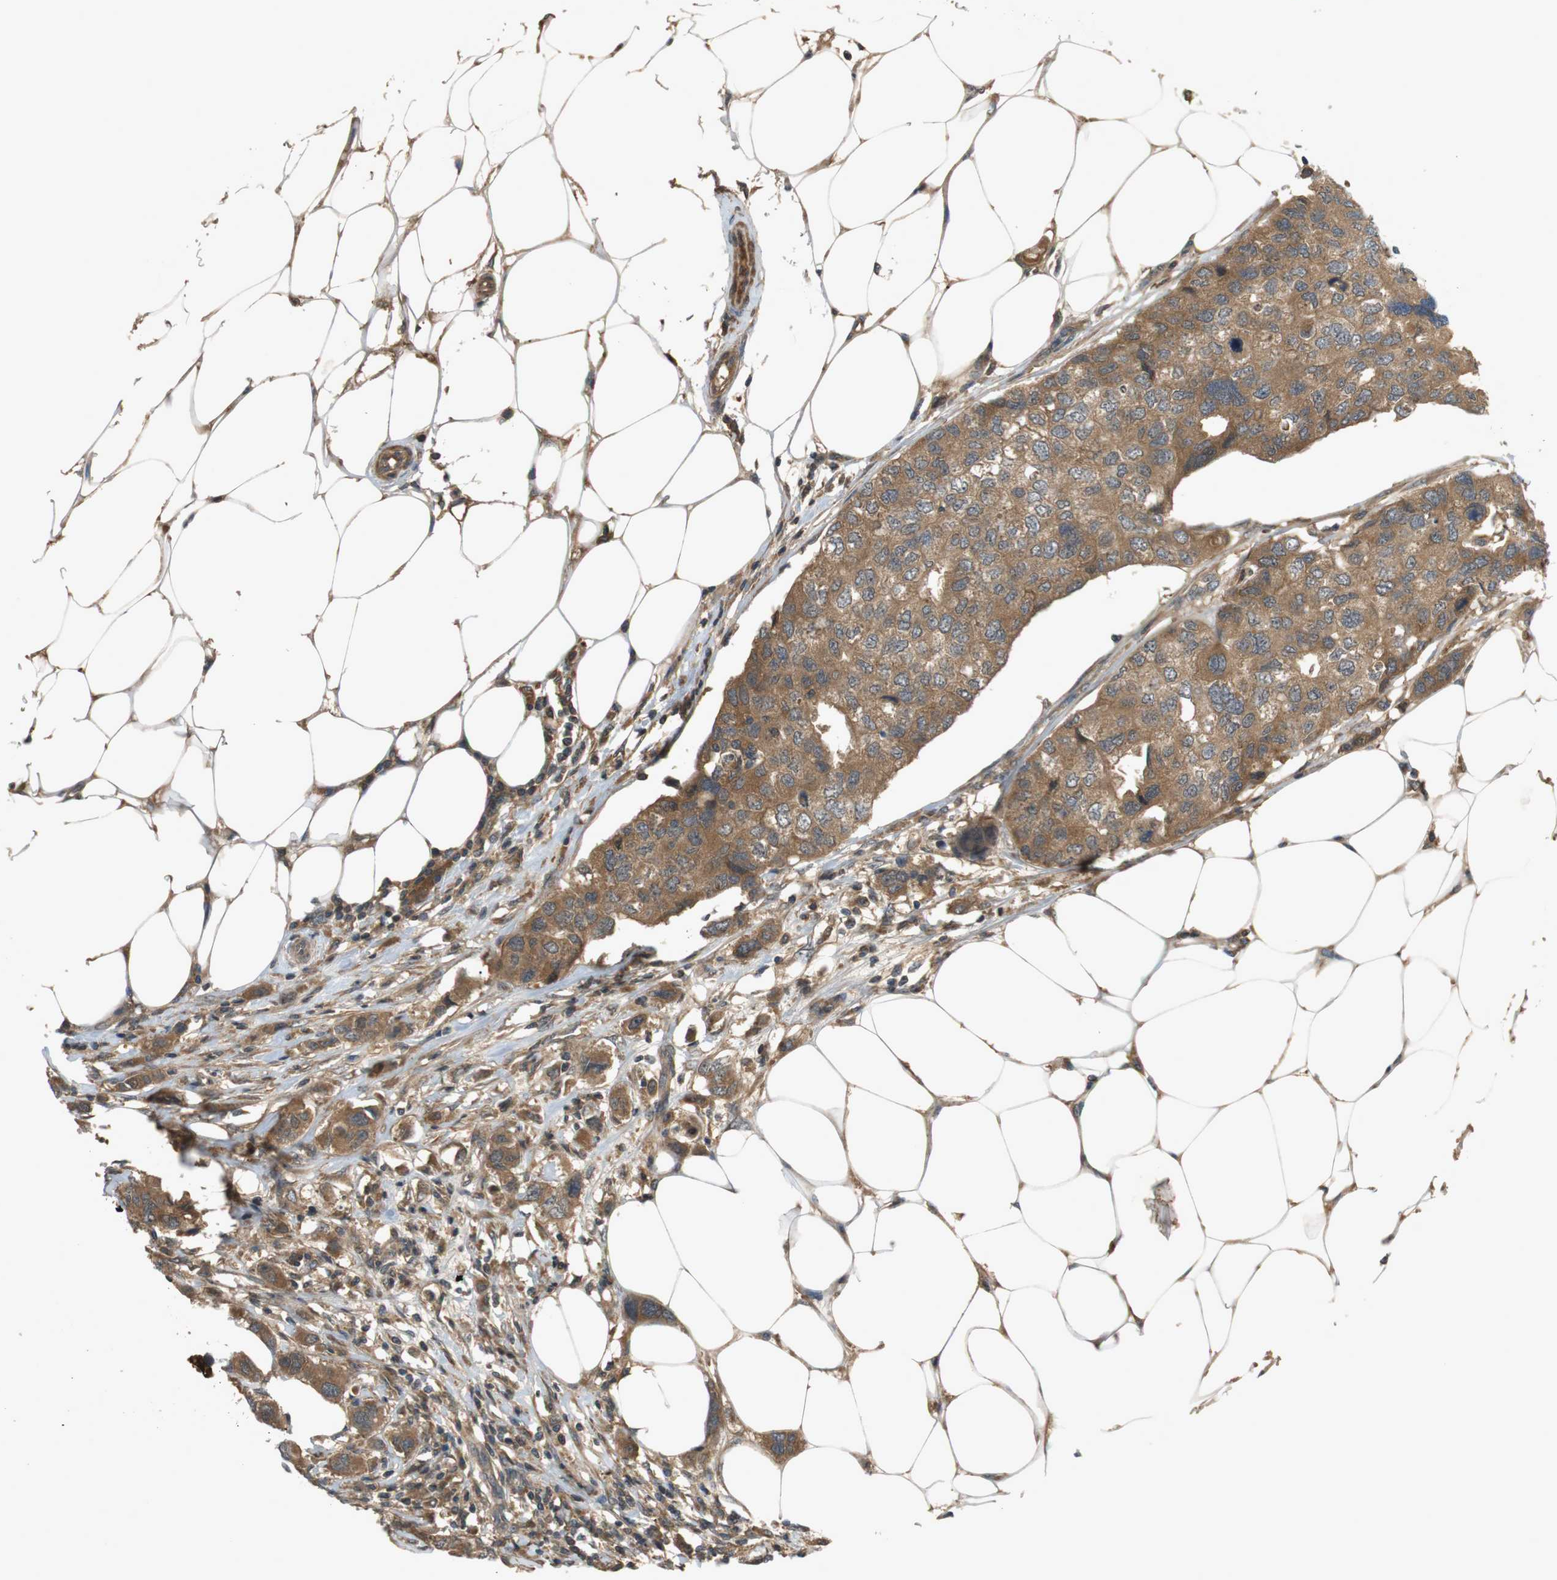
{"staining": {"intensity": "moderate", "quantity": ">75%", "location": "cytoplasmic/membranous"}, "tissue": "breast cancer", "cell_type": "Tumor cells", "image_type": "cancer", "snomed": [{"axis": "morphology", "description": "Duct carcinoma"}, {"axis": "topography", "description": "Breast"}], "caption": "Breast invasive ductal carcinoma stained with a protein marker shows moderate staining in tumor cells.", "gene": "NFKBIE", "patient": {"sex": "female", "age": 50}}